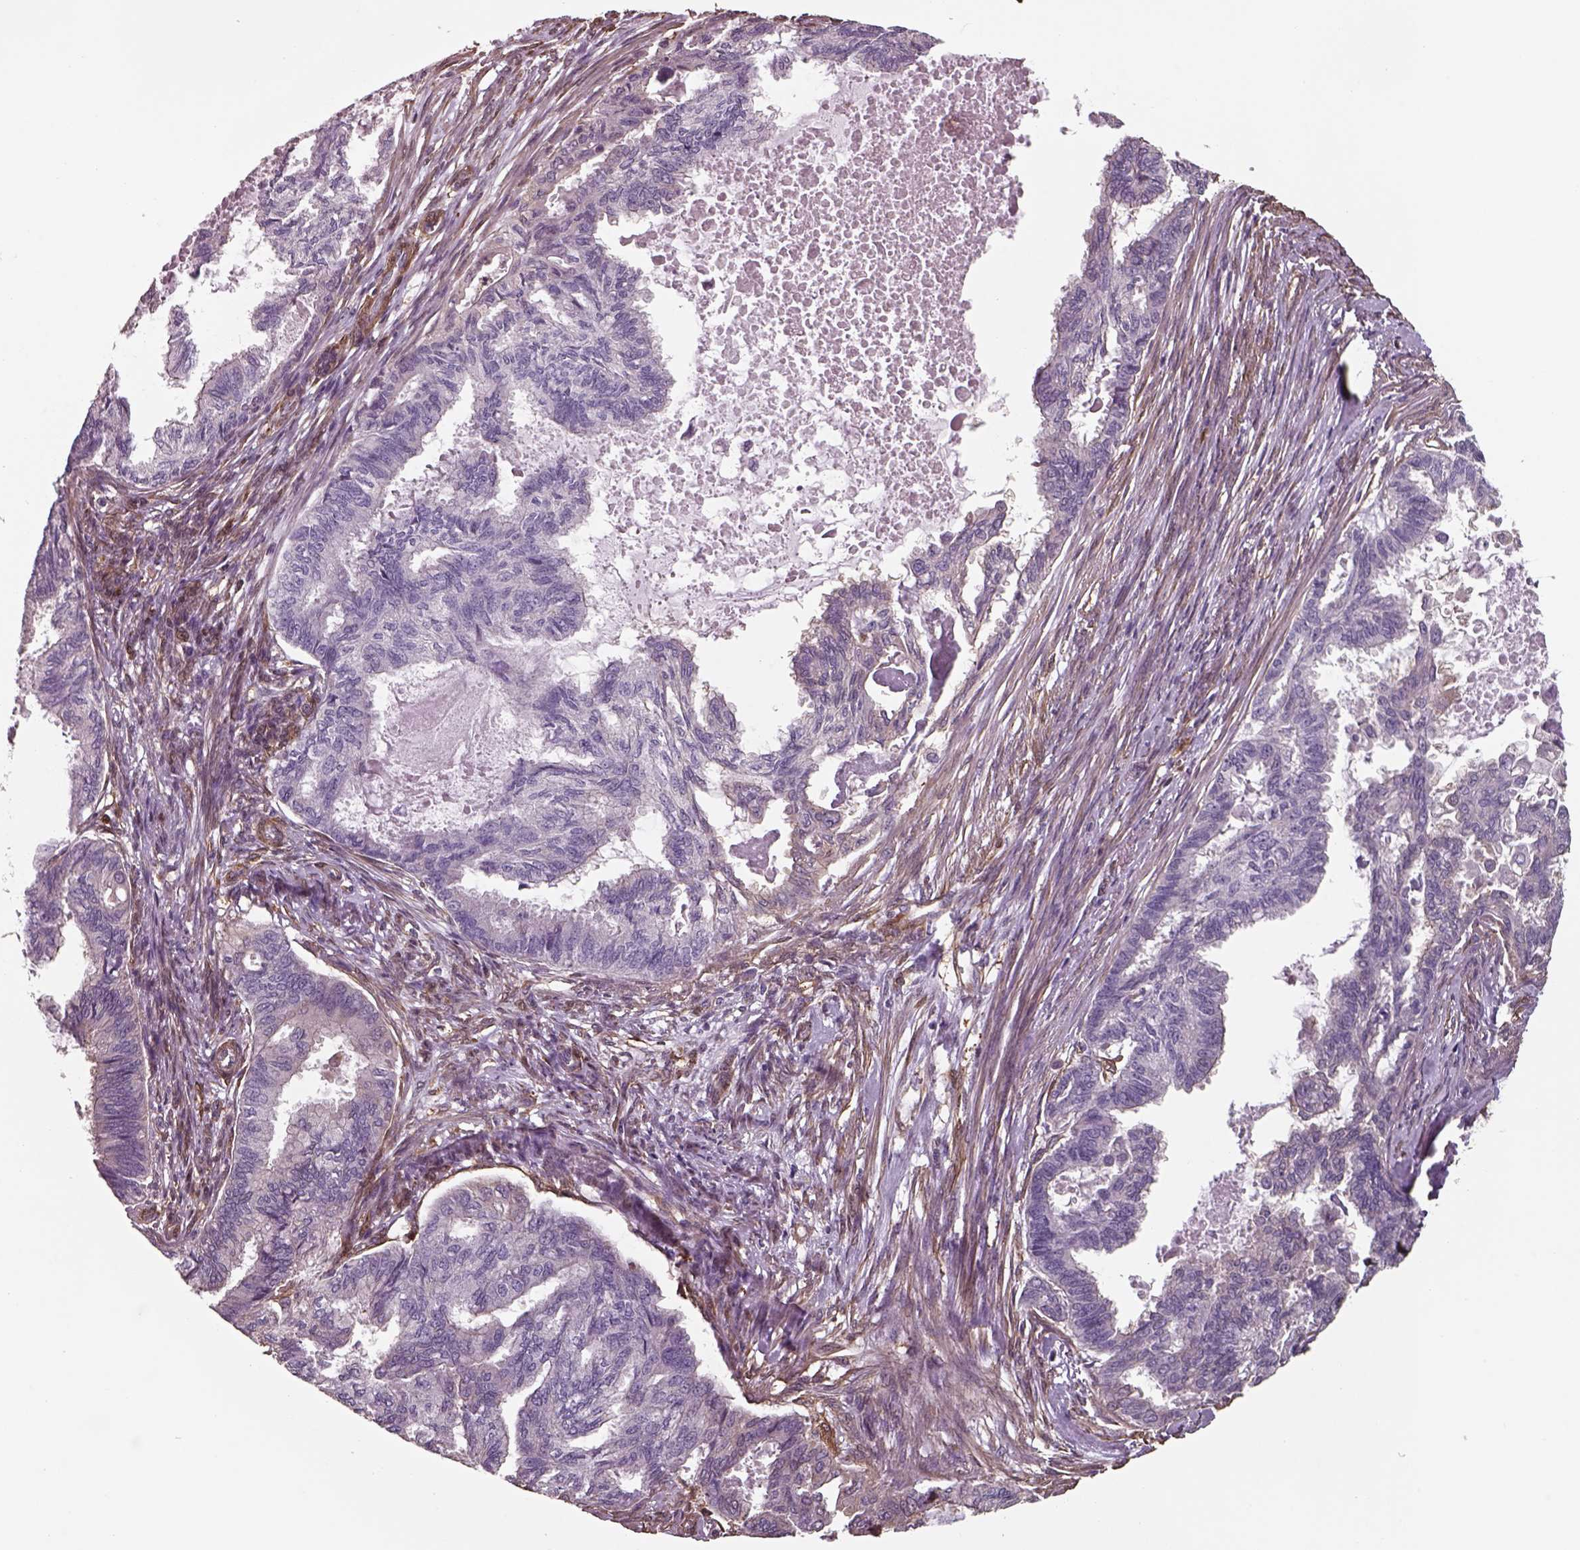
{"staining": {"intensity": "negative", "quantity": "none", "location": "none"}, "tissue": "endometrial cancer", "cell_type": "Tumor cells", "image_type": "cancer", "snomed": [{"axis": "morphology", "description": "Adenocarcinoma, NOS"}, {"axis": "topography", "description": "Endometrium"}], "caption": "IHC micrograph of neoplastic tissue: endometrial cancer (adenocarcinoma) stained with DAB demonstrates no significant protein staining in tumor cells. The staining is performed using DAB brown chromogen with nuclei counter-stained in using hematoxylin.", "gene": "ISYNA1", "patient": {"sex": "female", "age": 86}}